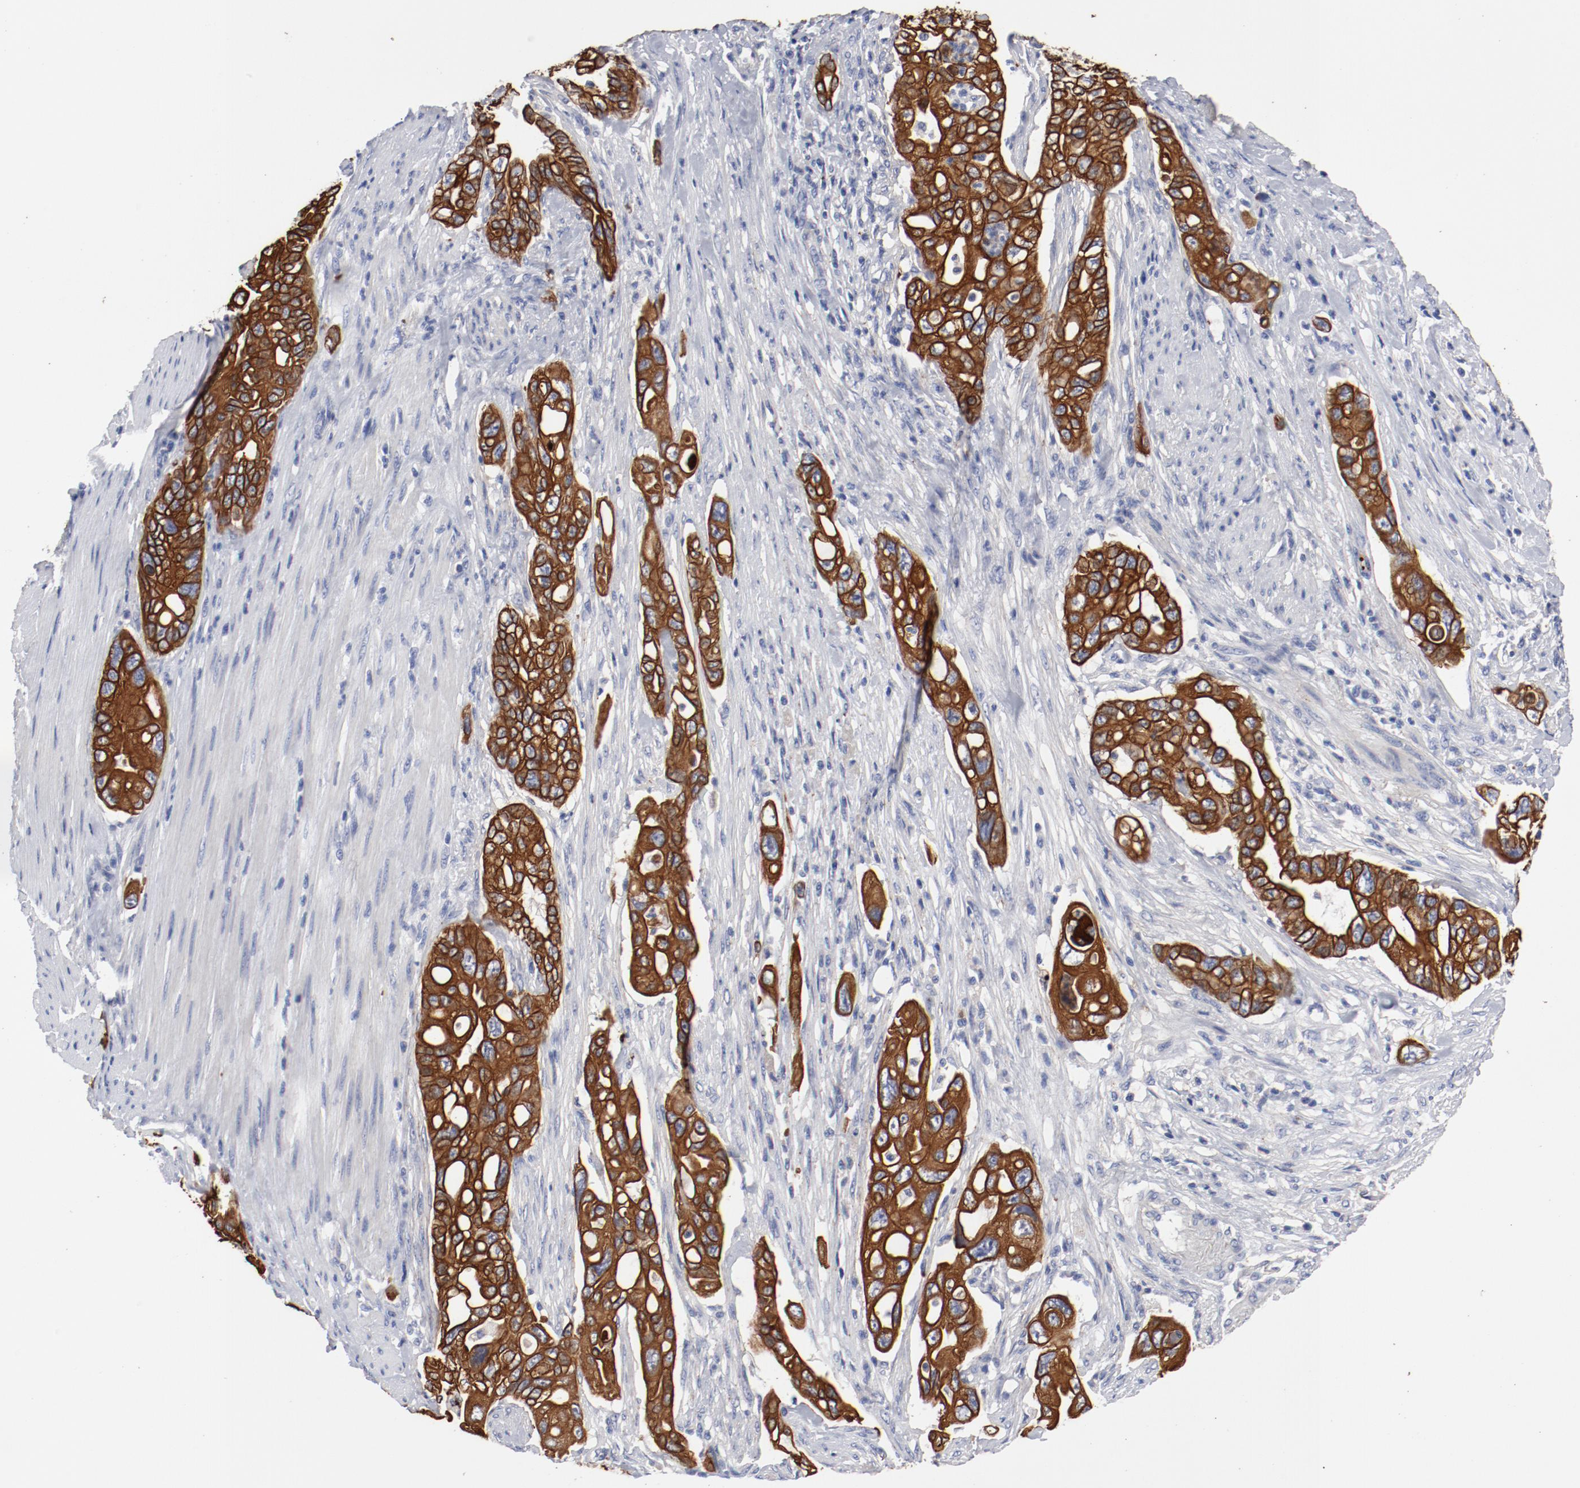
{"staining": {"intensity": "strong", "quantity": ">75%", "location": "cytoplasmic/membranous"}, "tissue": "pancreatic cancer", "cell_type": "Tumor cells", "image_type": "cancer", "snomed": [{"axis": "morphology", "description": "Normal tissue, NOS"}, {"axis": "topography", "description": "Pancreas"}], "caption": "A high amount of strong cytoplasmic/membranous positivity is appreciated in about >75% of tumor cells in pancreatic cancer tissue.", "gene": "TSPAN6", "patient": {"sex": "male", "age": 42}}